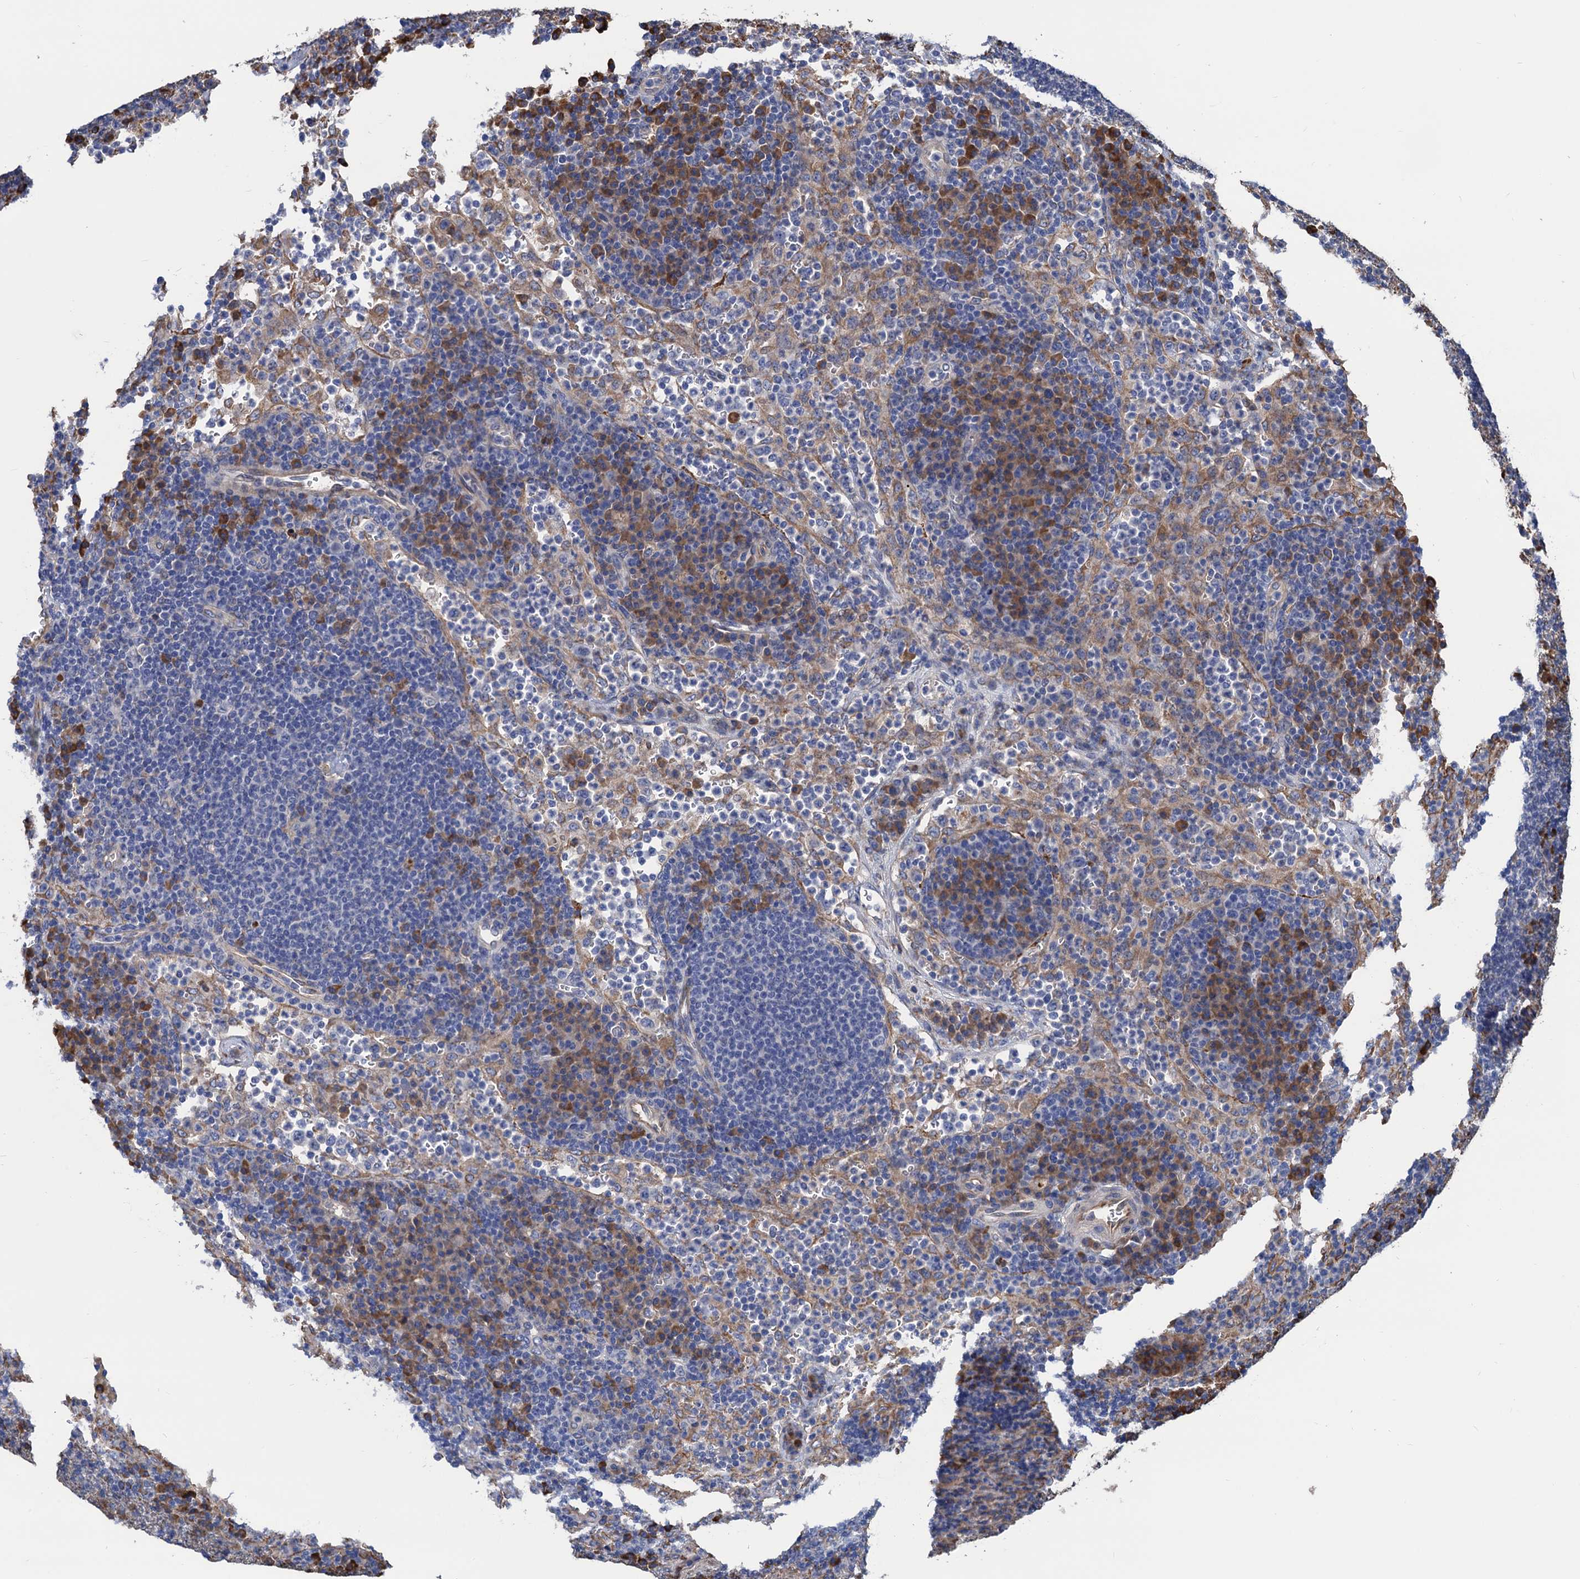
{"staining": {"intensity": "weak", "quantity": "<25%", "location": "cytoplasmic/membranous"}, "tissue": "lymph node", "cell_type": "Germinal center cells", "image_type": "normal", "snomed": [{"axis": "morphology", "description": "Normal tissue, NOS"}, {"axis": "topography", "description": "Lymph node"}], "caption": "Immunohistochemistry (IHC) of benign lymph node shows no positivity in germinal center cells. (DAB IHC, high magnification).", "gene": "CNNM1", "patient": {"sex": "female", "age": 70}}